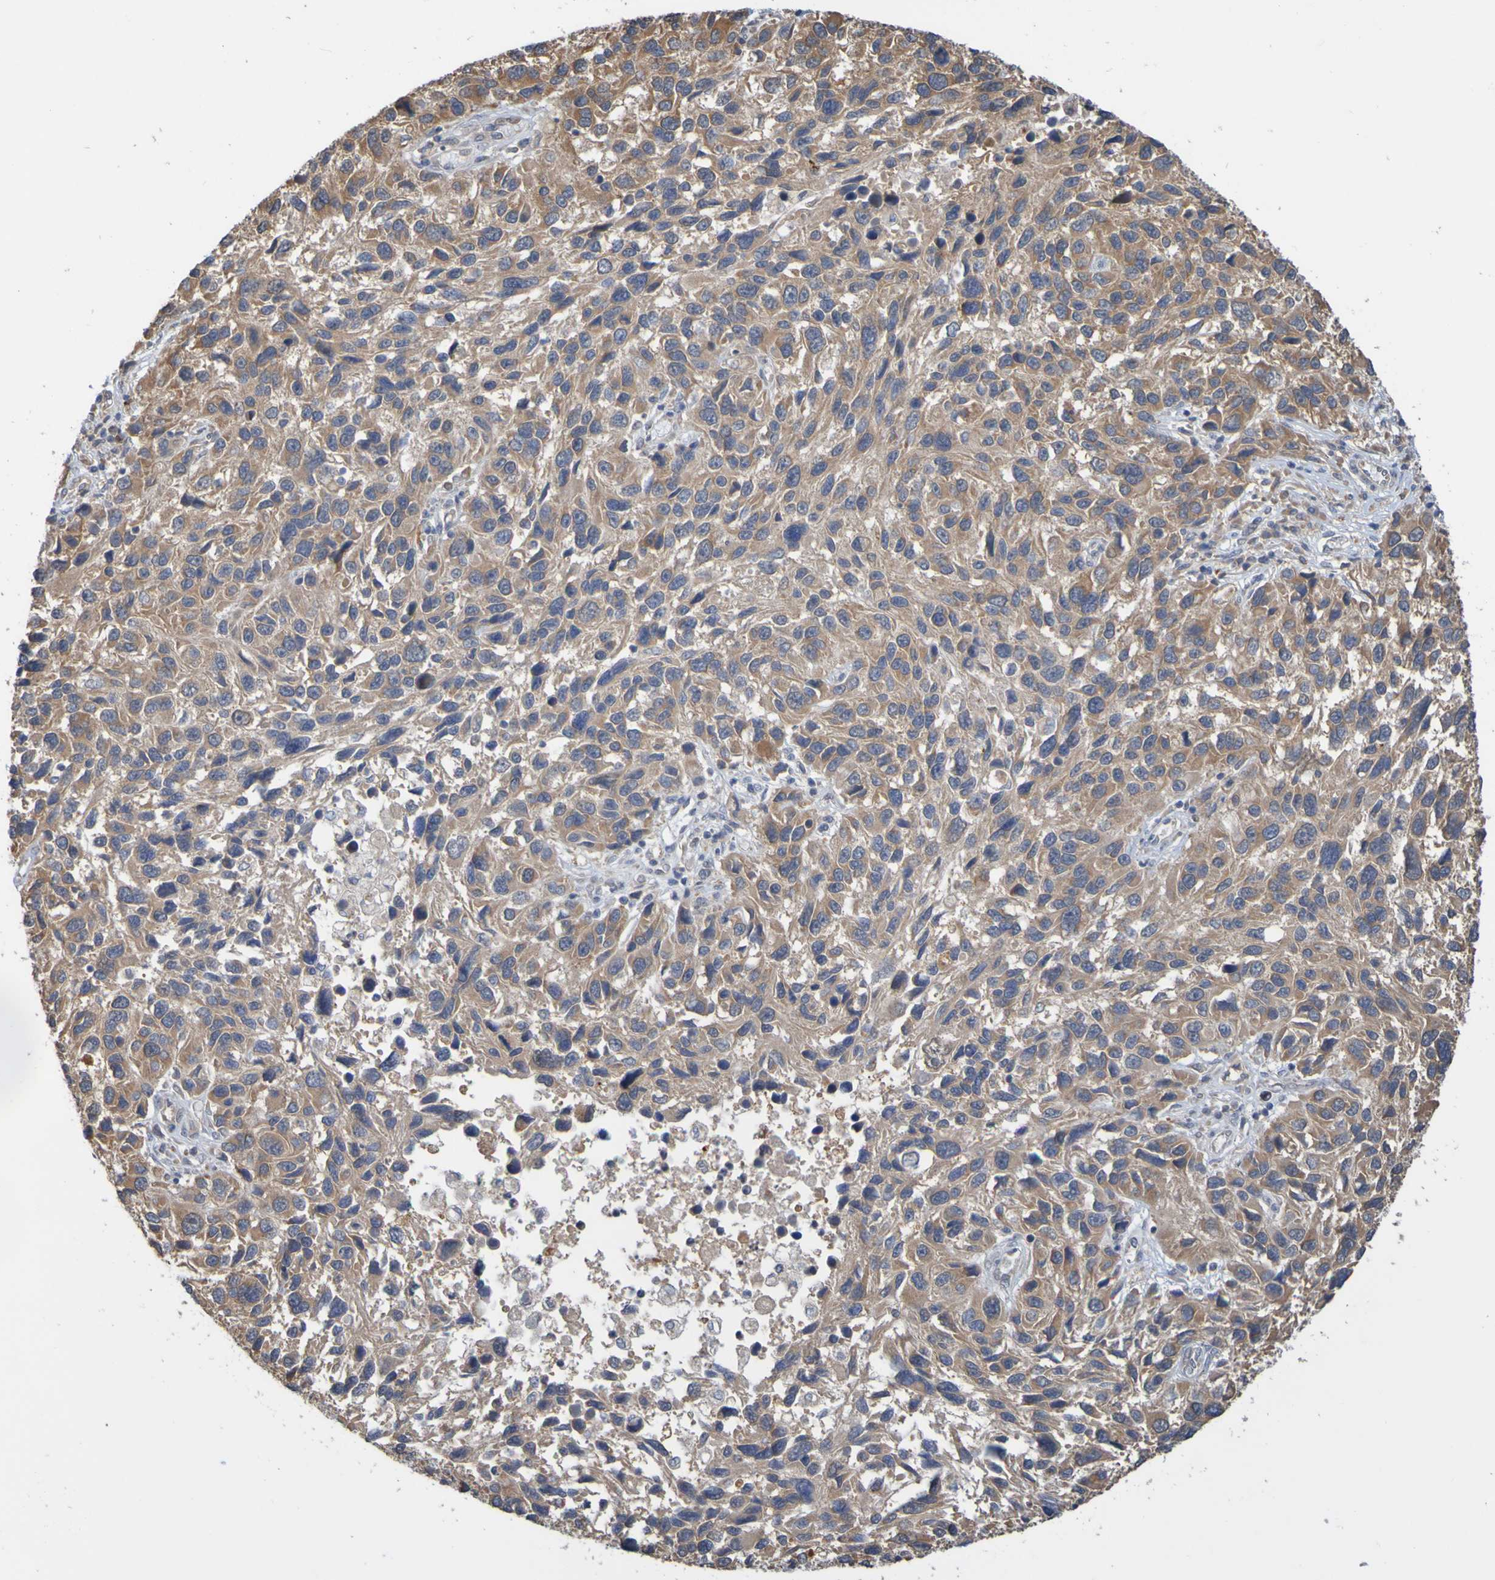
{"staining": {"intensity": "weak", "quantity": ">75%", "location": "cytoplasmic/membranous"}, "tissue": "melanoma", "cell_type": "Tumor cells", "image_type": "cancer", "snomed": [{"axis": "morphology", "description": "Malignant melanoma, NOS"}, {"axis": "topography", "description": "Skin"}], "caption": "Human malignant melanoma stained for a protein (brown) reveals weak cytoplasmic/membranous positive expression in approximately >75% of tumor cells.", "gene": "NAV2", "patient": {"sex": "male", "age": 53}}